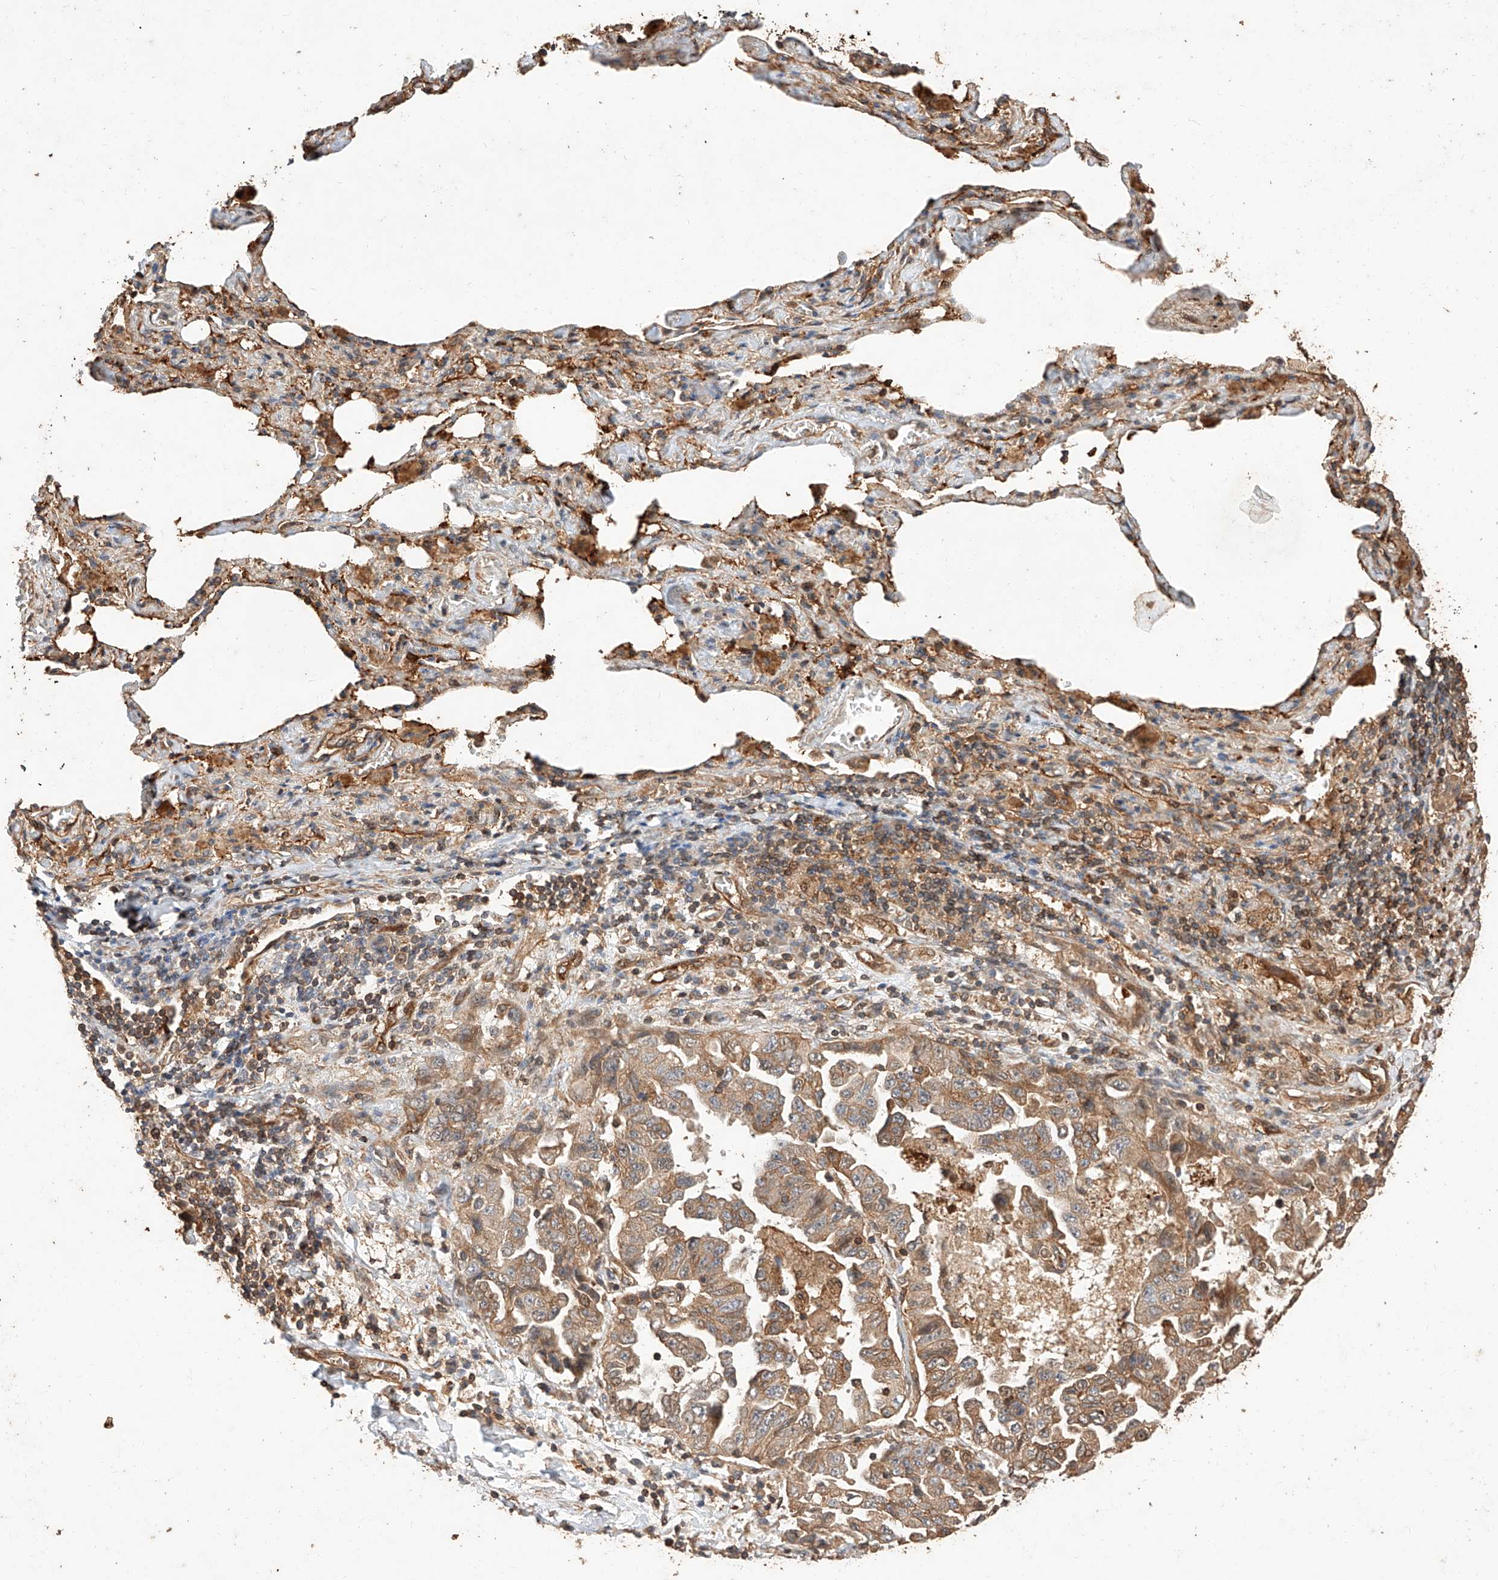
{"staining": {"intensity": "moderate", "quantity": ">75%", "location": "cytoplasmic/membranous"}, "tissue": "lung cancer", "cell_type": "Tumor cells", "image_type": "cancer", "snomed": [{"axis": "morphology", "description": "Adenocarcinoma, NOS"}, {"axis": "topography", "description": "Lung"}], "caption": "This photomicrograph shows IHC staining of human lung adenocarcinoma, with medium moderate cytoplasmic/membranous expression in approximately >75% of tumor cells.", "gene": "GHDC", "patient": {"sex": "female", "age": 51}}